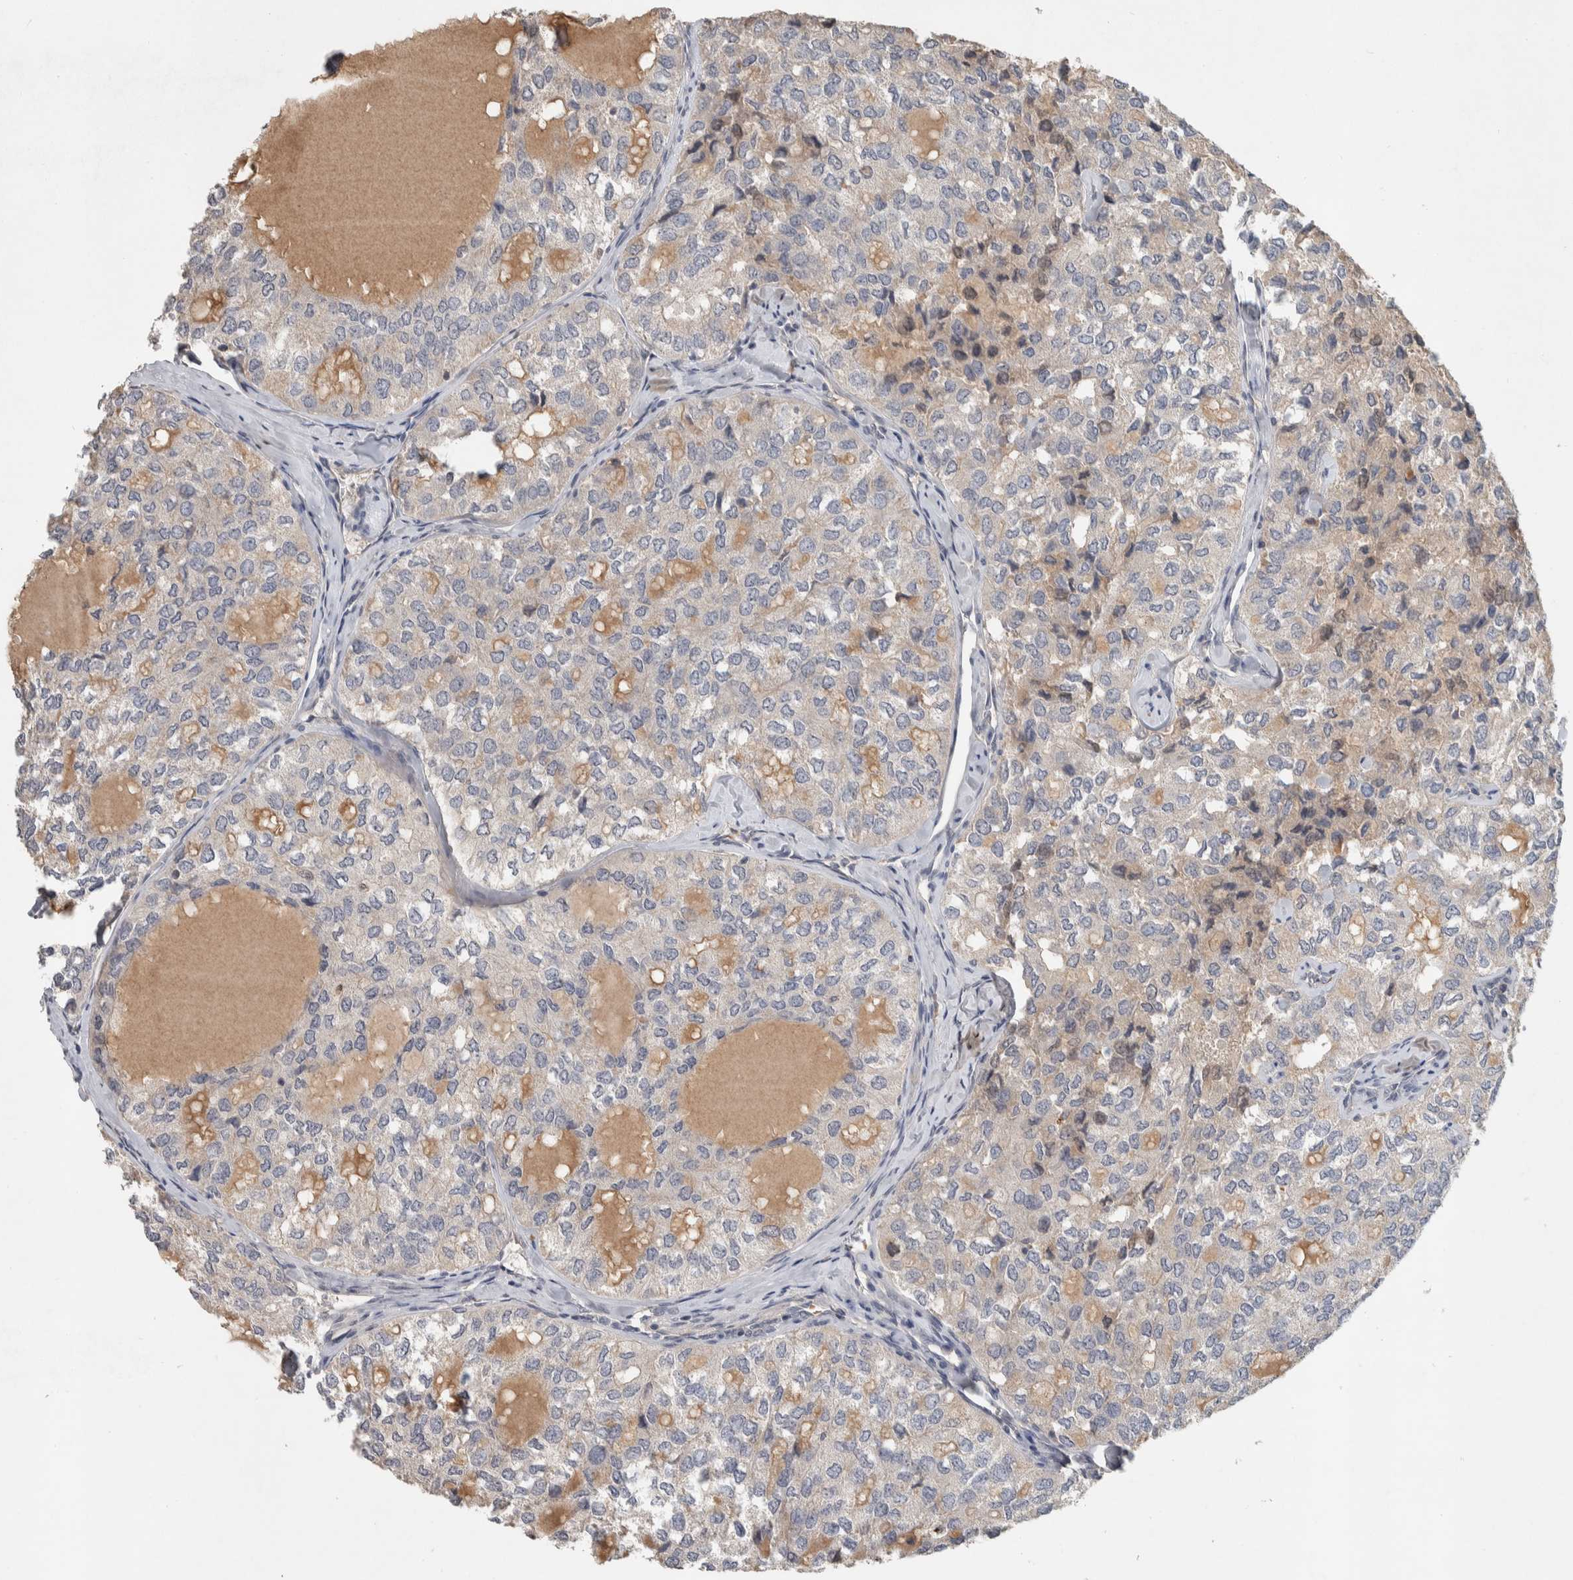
{"staining": {"intensity": "negative", "quantity": "none", "location": "none"}, "tissue": "thyroid cancer", "cell_type": "Tumor cells", "image_type": "cancer", "snomed": [{"axis": "morphology", "description": "Follicular adenoma carcinoma, NOS"}, {"axis": "topography", "description": "Thyroid gland"}], "caption": "The image shows no staining of tumor cells in follicular adenoma carcinoma (thyroid).", "gene": "CHRM3", "patient": {"sex": "male", "age": 75}}